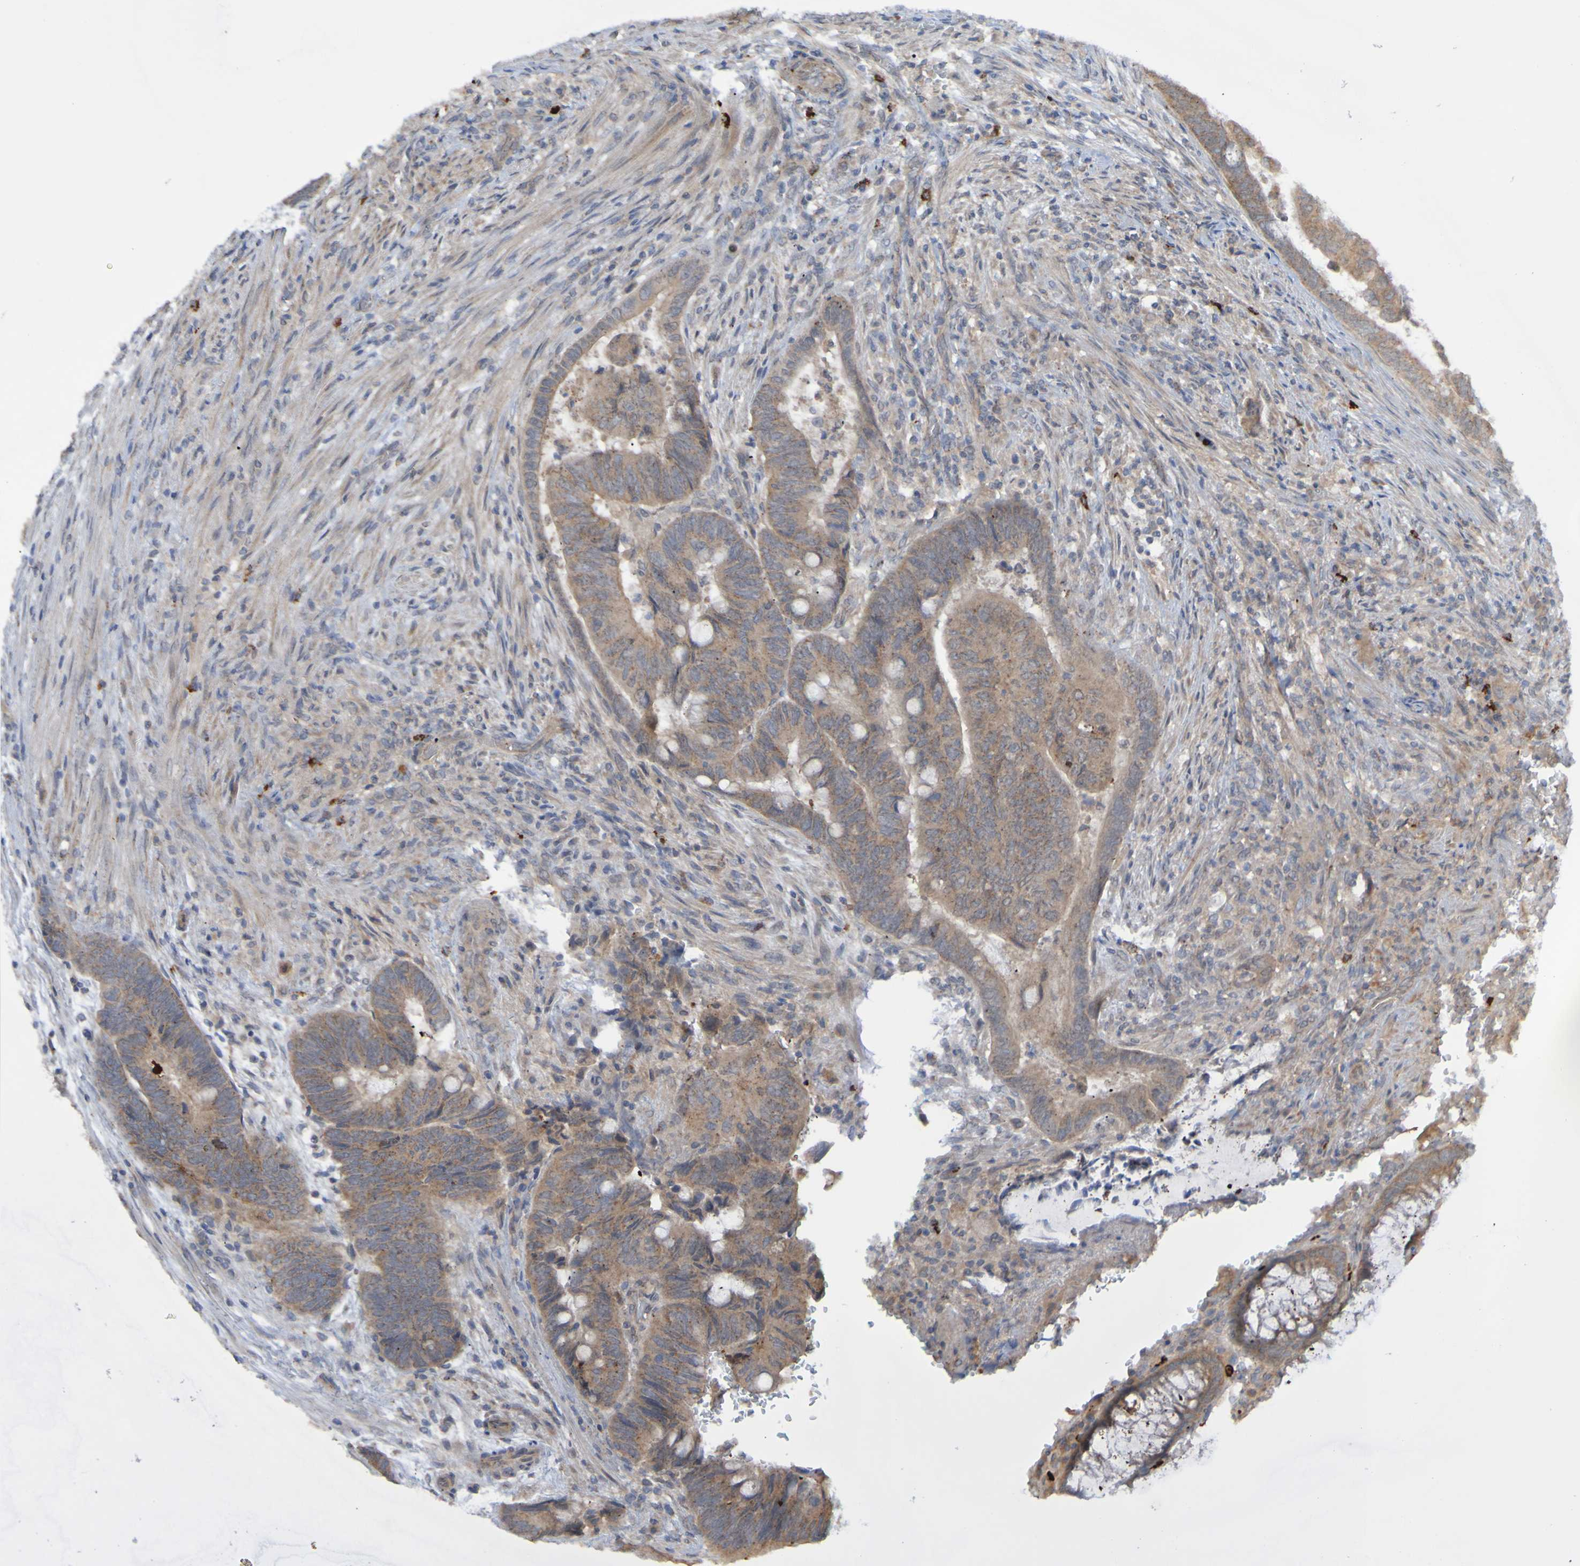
{"staining": {"intensity": "moderate", "quantity": ">75%", "location": "cytoplasmic/membranous"}, "tissue": "colorectal cancer", "cell_type": "Tumor cells", "image_type": "cancer", "snomed": [{"axis": "morphology", "description": "Normal tissue, NOS"}, {"axis": "morphology", "description": "Adenocarcinoma, NOS"}, {"axis": "topography", "description": "Rectum"}, {"axis": "topography", "description": "Peripheral nerve tissue"}], "caption": "About >75% of tumor cells in colorectal adenocarcinoma reveal moderate cytoplasmic/membranous protein expression as visualized by brown immunohistochemical staining.", "gene": "ANGPT4", "patient": {"sex": "male", "age": 92}}